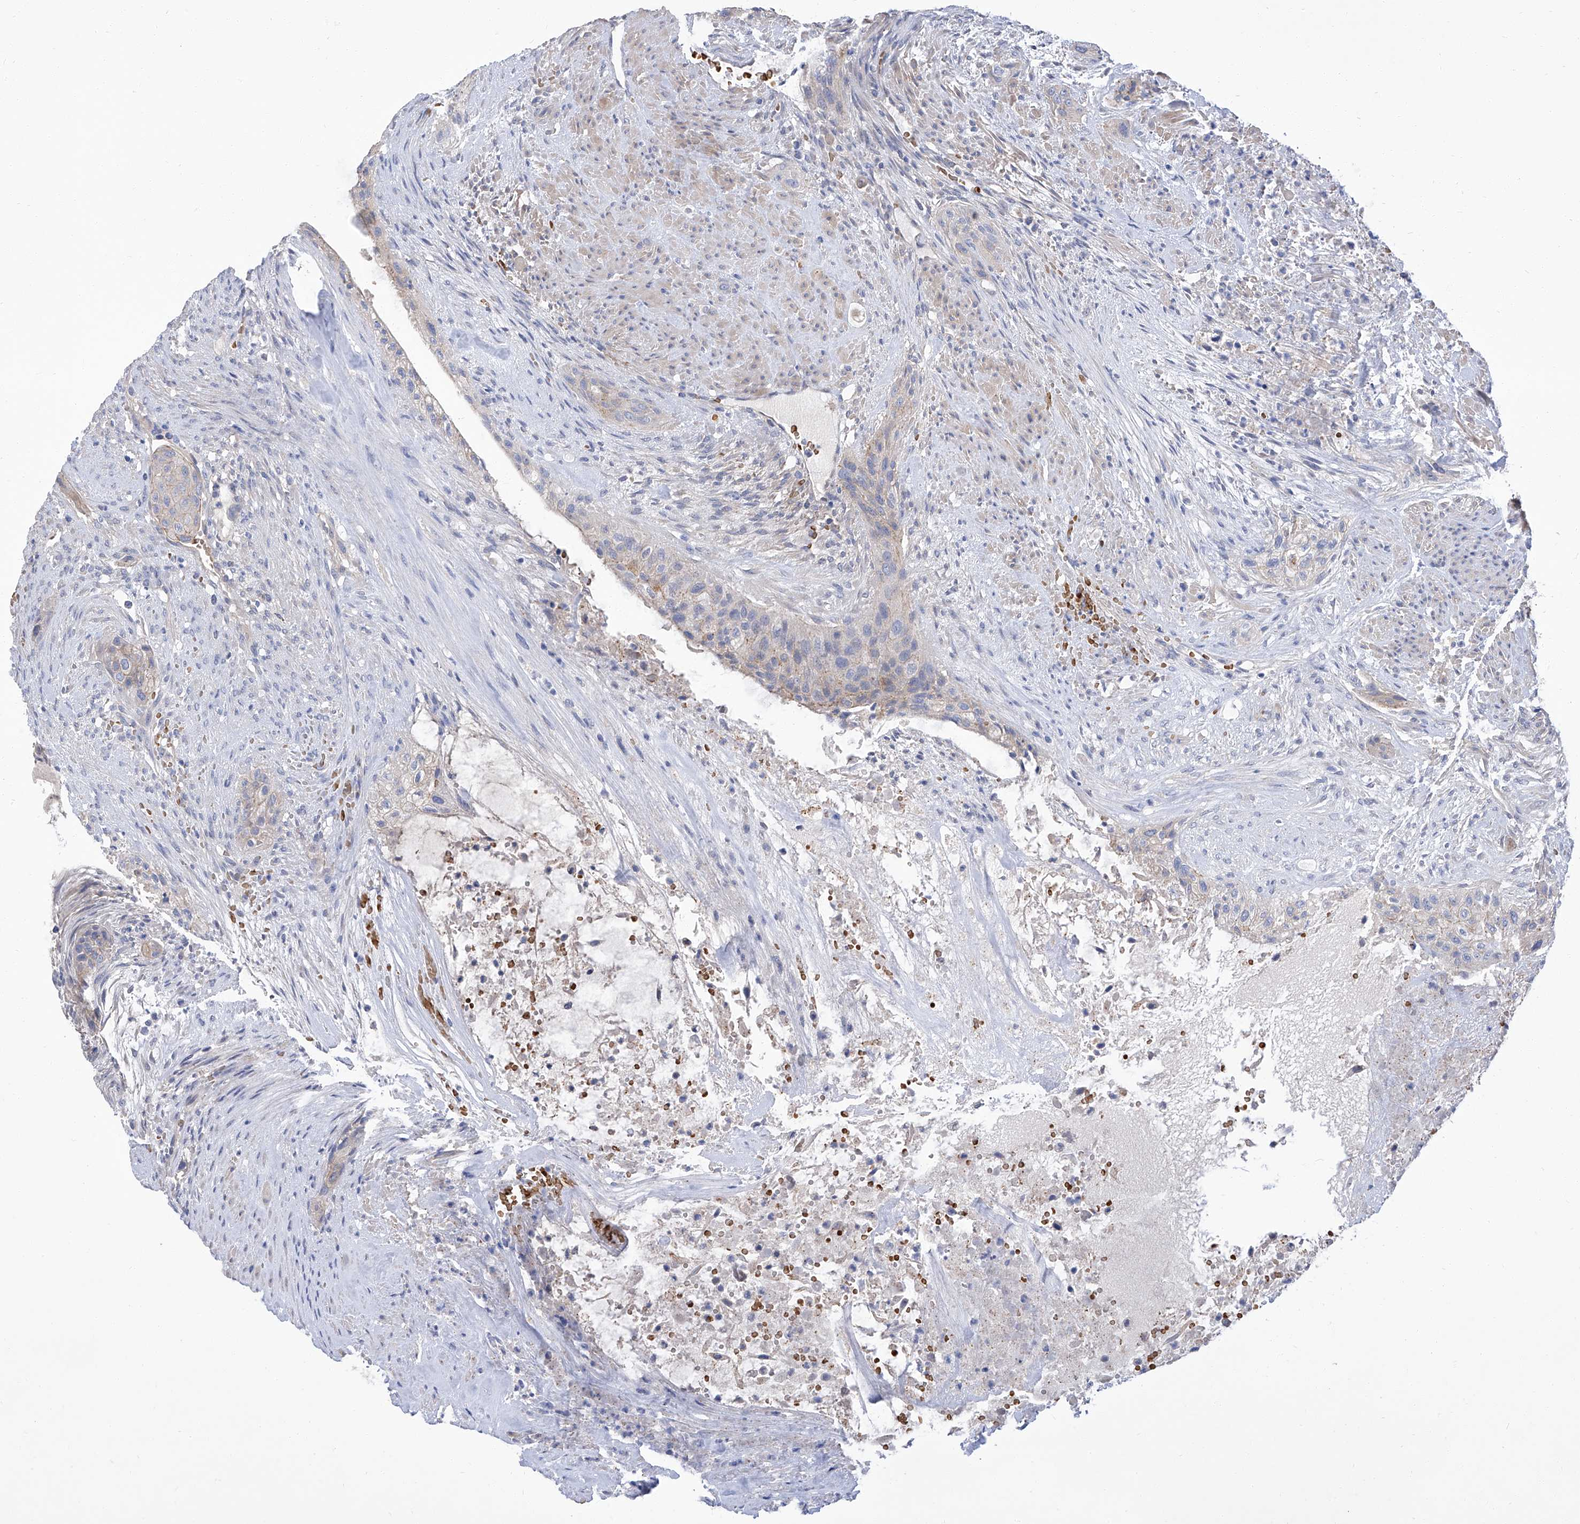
{"staining": {"intensity": "negative", "quantity": "none", "location": "none"}, "tissue": "urothelial cancer", "cell_type": "Tumor cells", "image_type": "cancer", "snomed": [{"axis": "morphology", "description": "Urothelial carcinoma, High grade"}, {"axis": "topography", "description": "Urinary bladder"}], "caption": "The photomicrograph displays no staining of tumor cells in urothelial cancer.", "gene": "PARD3", "patient": {"sex": "male", "age": 35}}